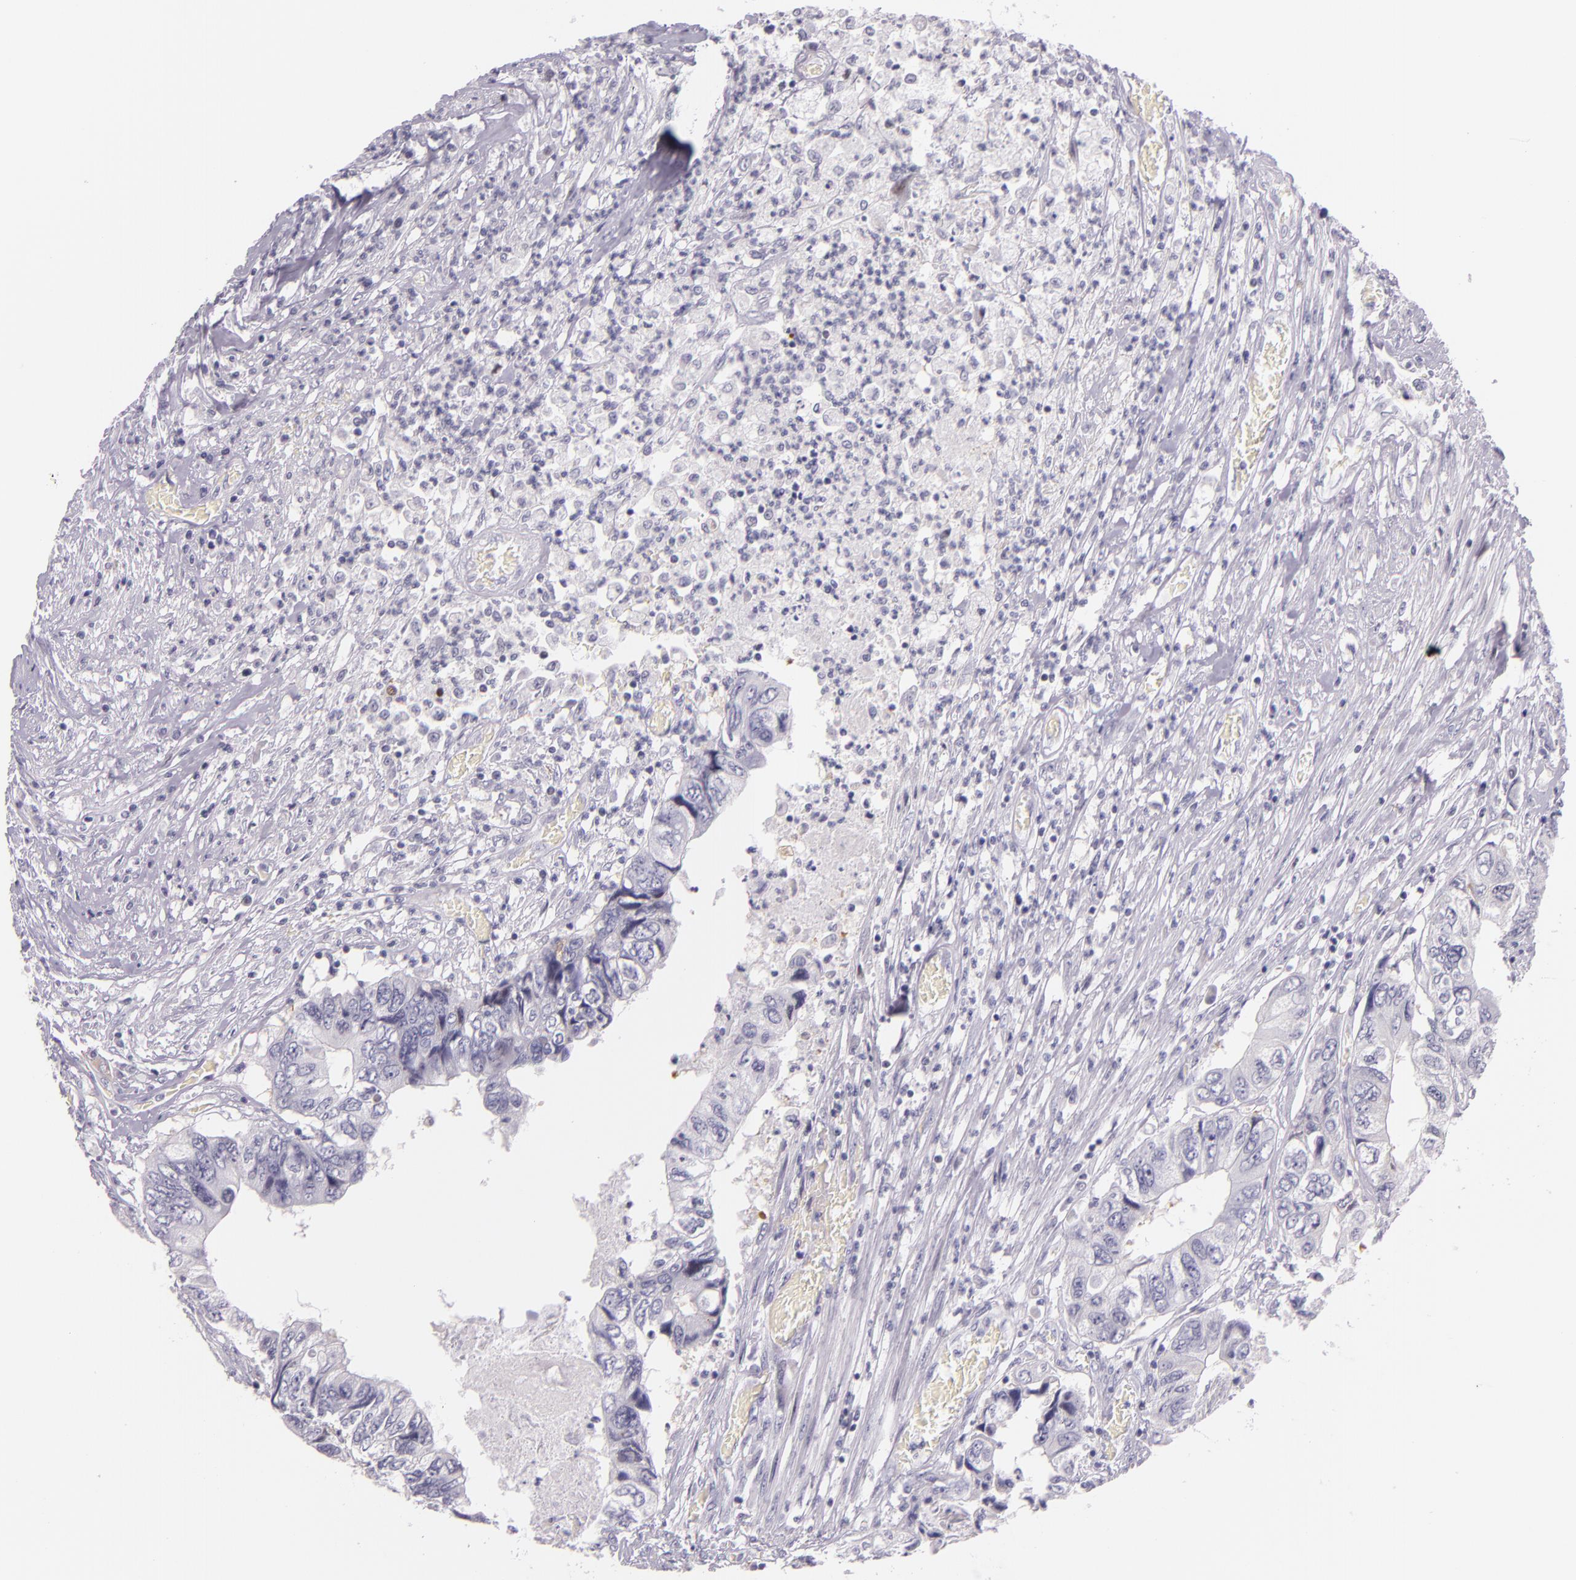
{"staining": {"intensity": "weak", "quantity": "<25%", "location": "cytoplasmic/membranous"}, "tissue": "colorectal cancer", "cell_type": "Tumor cells", "image_type": "cancer", "snomed": [{"axis": "morphology", "description": "Adenocarcinoma, NOS"}, {"axis": "topography", "description": "Rectum"}], "caption": "Tumor cells show no significant staining in colorectal cancer (adenocarcinoma).", "gene": "HSP90AA1", "patient": {"sex": "female", "age": 82}}